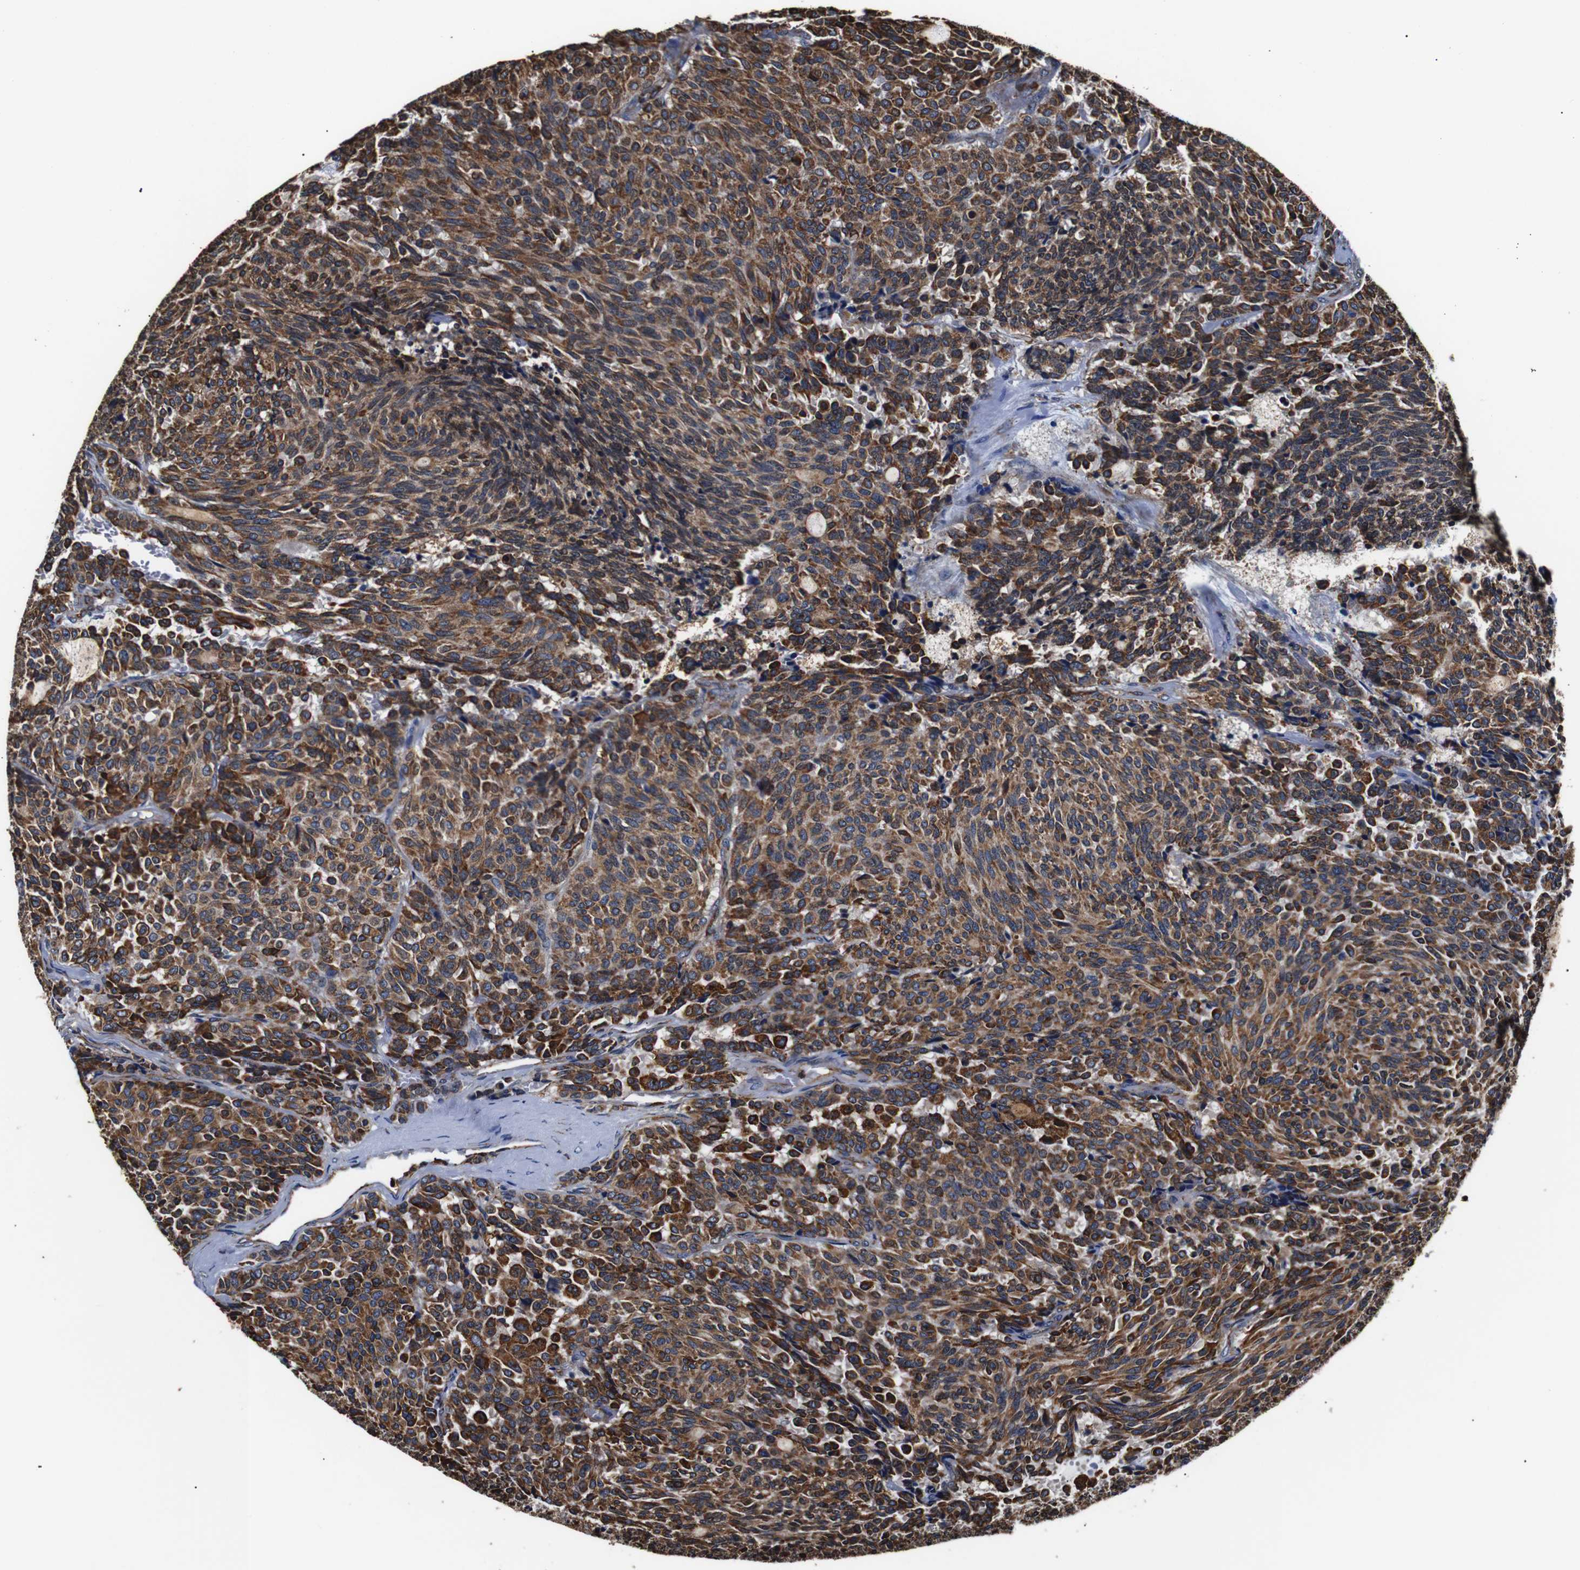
{"staining": {"intensity": "moderate", "quantity": ">75%", "location": "cytoplasmic/membranous"}, "tissue": "carcinoid", "cell_type": "Tumor cells", "image_type": "cancer", "snomed": [{"axis": "morphology", "description": "Carcinoid, malignant, NOS"}, {"axis": "topography", "description": "Pancreas"}], "caption": "Carcinoid (malignant) stained with immunohistochemistry (IHC) reveals moderate cytoplasmic/membranous expression in approximately >75% of tumor cells. (Stains: DAB (3,3'-diaminobenzidine) in brown, nuclei in blue, Microscopy: brightfield microscopy at high magnification).", "gene": "HHIP", "patient": {"sex": "female", "age": 54}}